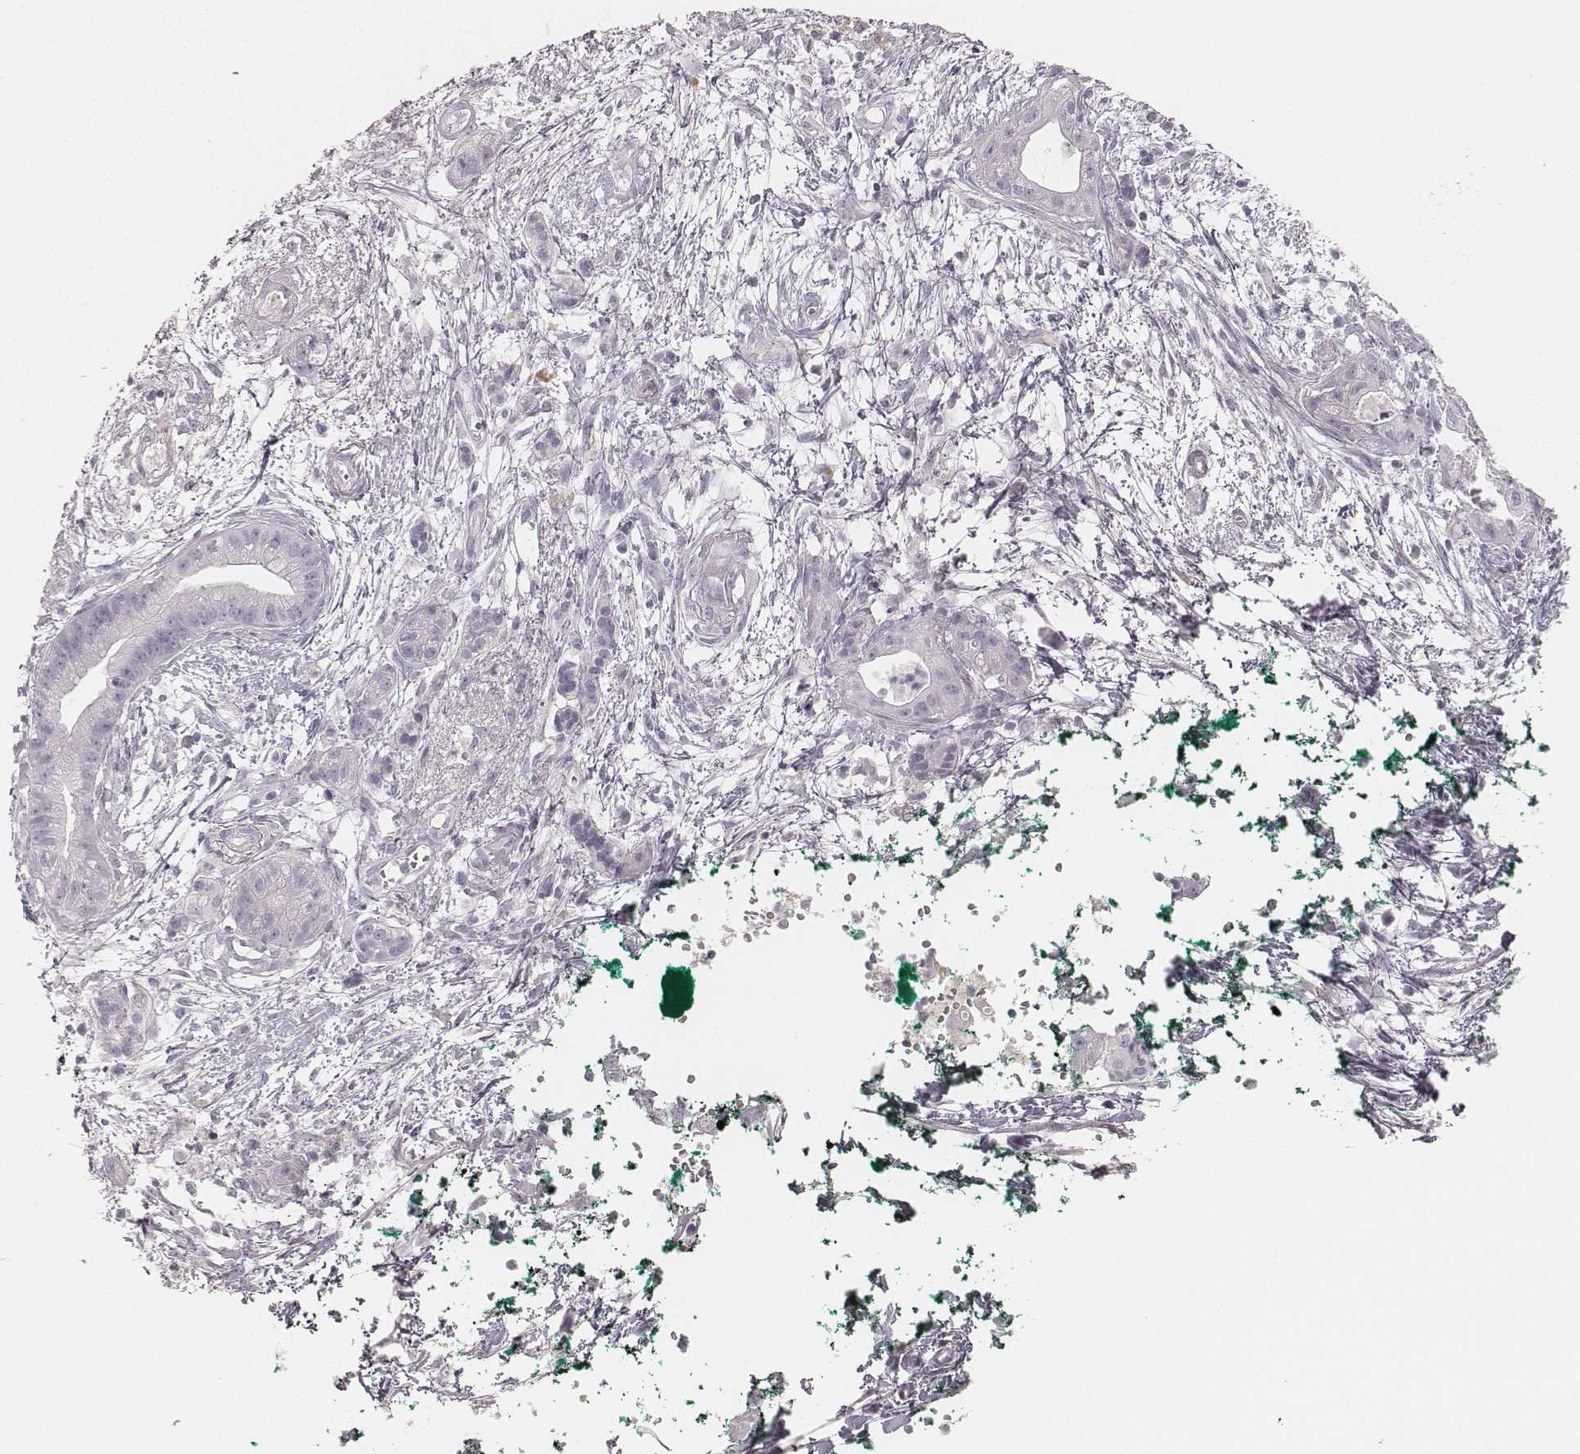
{"staining": {"intensity": "negative", "quantity": "none", "location": "none"}, "tissue": "pancreatic cancer", "cell_type": "Tumor cells", "image_type": "cancer", "snomed": [{"axis": "morphology", "description": "Normal tissue, NOS"}, {"axis": "morphology", "description": "Adenocarcinoma, NOS"}, {"axis": "topography", "description": "Lymph node"}, {"axis": "topography", "description": "Pancreas"}], "caption": "DAB (3,3'-diaminobenzidine) immunohistochemical staining of pancreatic cancer shows no significant staining in tumor cells. Brightfield microscopy of immunohistochemistry stained with DAB (brown) and hematoxylin (blue), captured at high magnification.", "gene": "KRT31", "patient": {"sex": "female", "age": 58}}